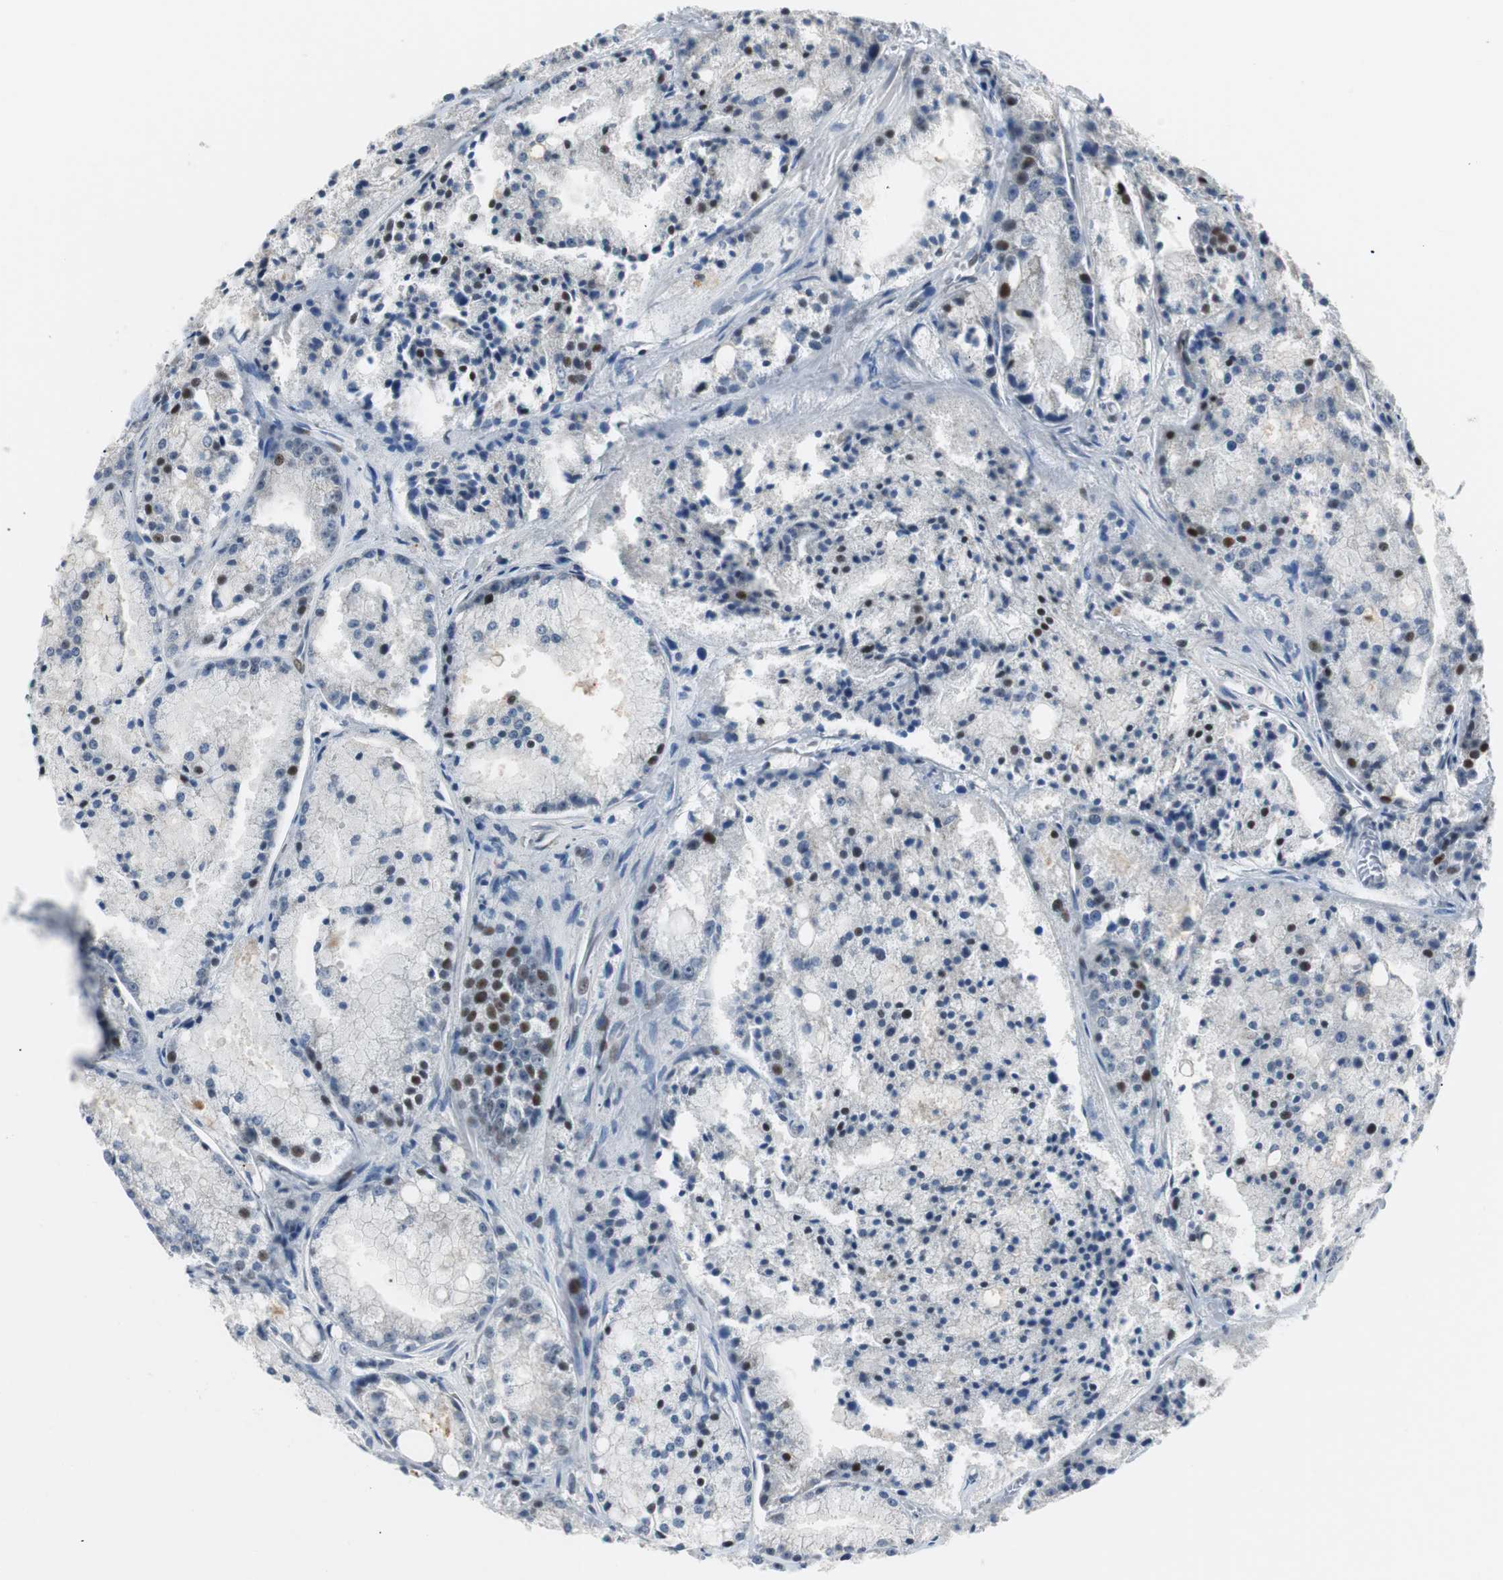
{"staining": {"intensity": "strong", "quantity": "<25%", "location": "nuclear"}, "tissue": "prostate cancer", "cell_type": "Tumor cells", "image_type": "cancer", "snomed": [{"axis": "morphology", "description": "Adenocarcinoma, Low grade"}, {"axis": "topography", "description": "Prostate"}], "caption": "Immunohistochemistry (IHC) histopathology image of neoplastic tissue: adenocarcinoma (low-grade) (prostate) stained using IHC exhibits medium levels of strong protein expression localized specifically in the nuclear of tumor cells, appearing as a nuclear brown color.", "gene": "RAD1", "patient": {"sex": "male", "age": 64}}